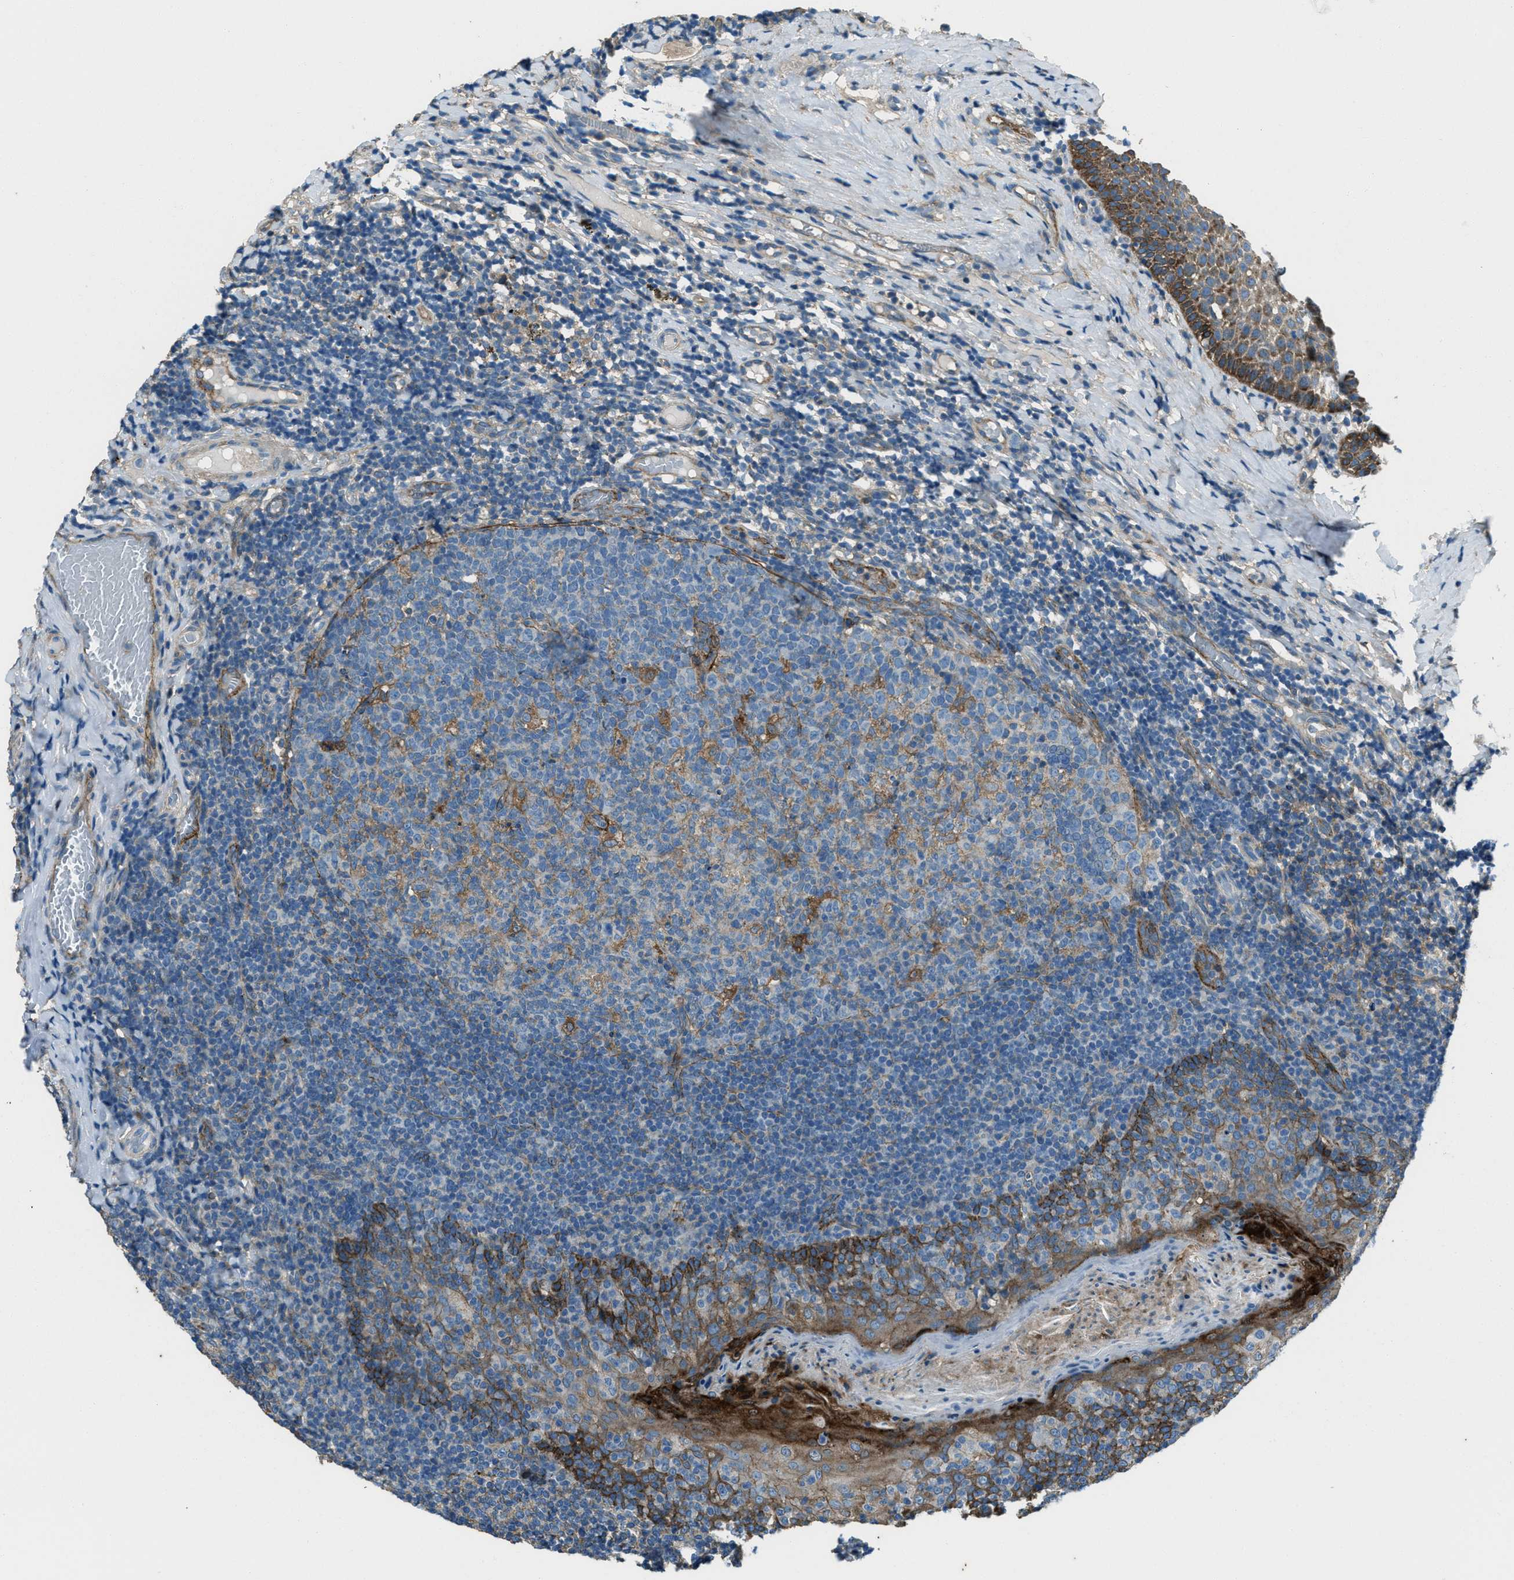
{"staining": {"intensity": "moderate", "quantity": "25%-75%", "location": "cytoplasmic/membranous"}, "tissue": "tonsil", "cell_type": "Germinal center cells", "image_type": "normal", "snomed": [{"axis": "morphology", "description": "Normal tissue, NOS"}, {"axis": "topography", "description": "Tonsil"}], "caption": "Moderate cytoplasmic/membranous protein positivity is identified in about 25%-75% of germinal center cells in tonsil. (Stains: DAB (3,3'-diaminobenzidine) in brown, nuclei in blue, Microscopy: brightfield microscopy at high magnification).", "gene": "SVIL", "patient": {"sex": "female", "age": 19}}